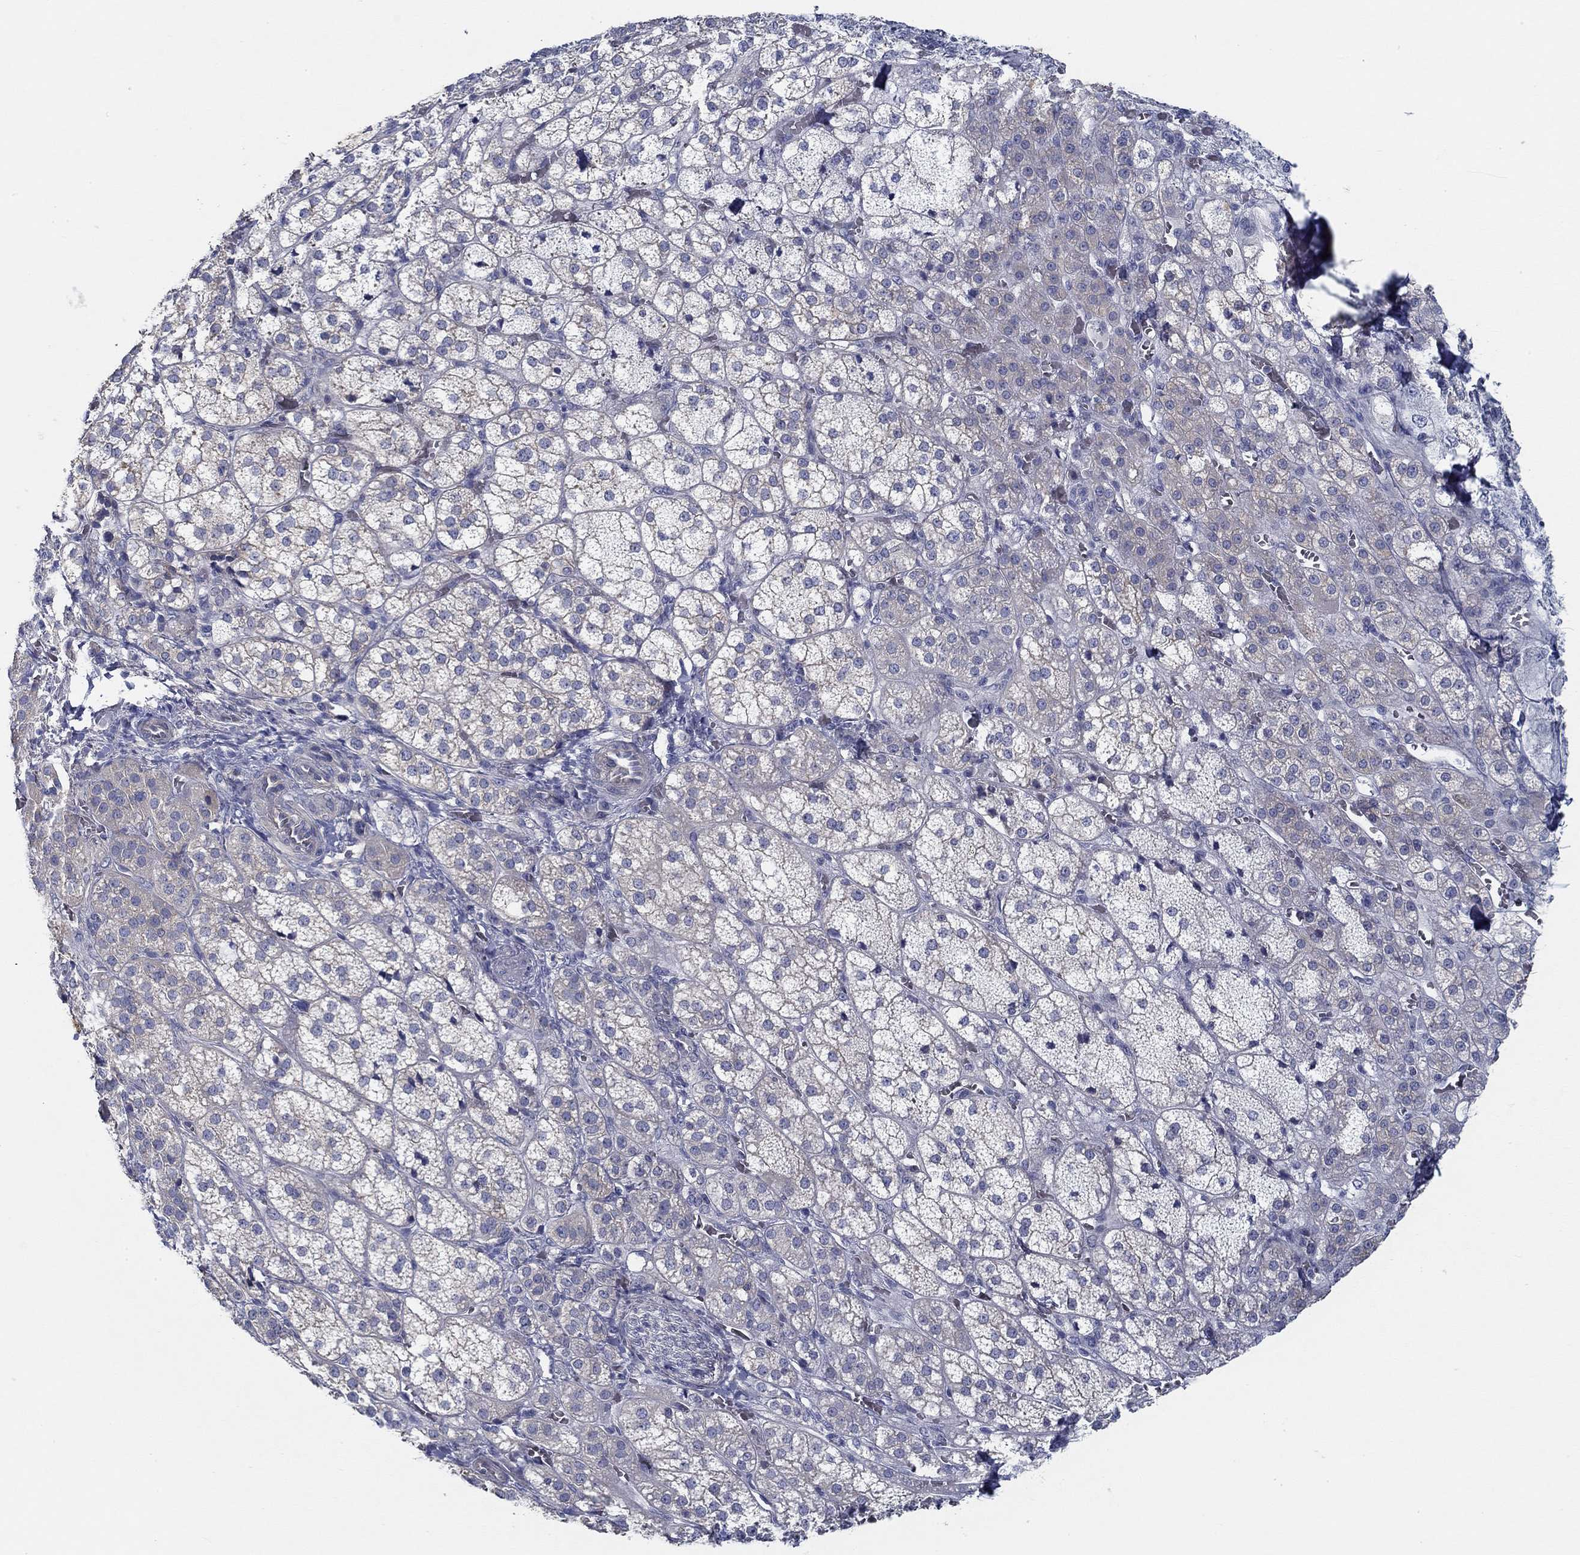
{"staining": {"intensity": "moderate", "quantity": "<25%", "location": "cytoplasmic/membranous"}, "tissue": "adrenal gland", "cell_type": "Glandular cells", "image_type": "normal", "snomed": [{"axis": "morphology", "description": "Normal tissue, NOS"}, {"axis": "topography", "description": "Adrenal gland"}], "caption": "DAB (3,3'-diaminobenzidine) immunohistochemical staining of unremarkable adrenal gland shows moderate cytoplasmic/membranous protein staining in approximately <25% of glandular cells. Using DAB (brown) and hematoxylin (blue) stains, captured at high magnification using brightfield microscopy.", "gene": "BBOF1", "patient": {"sex": "female", "age": 60}}